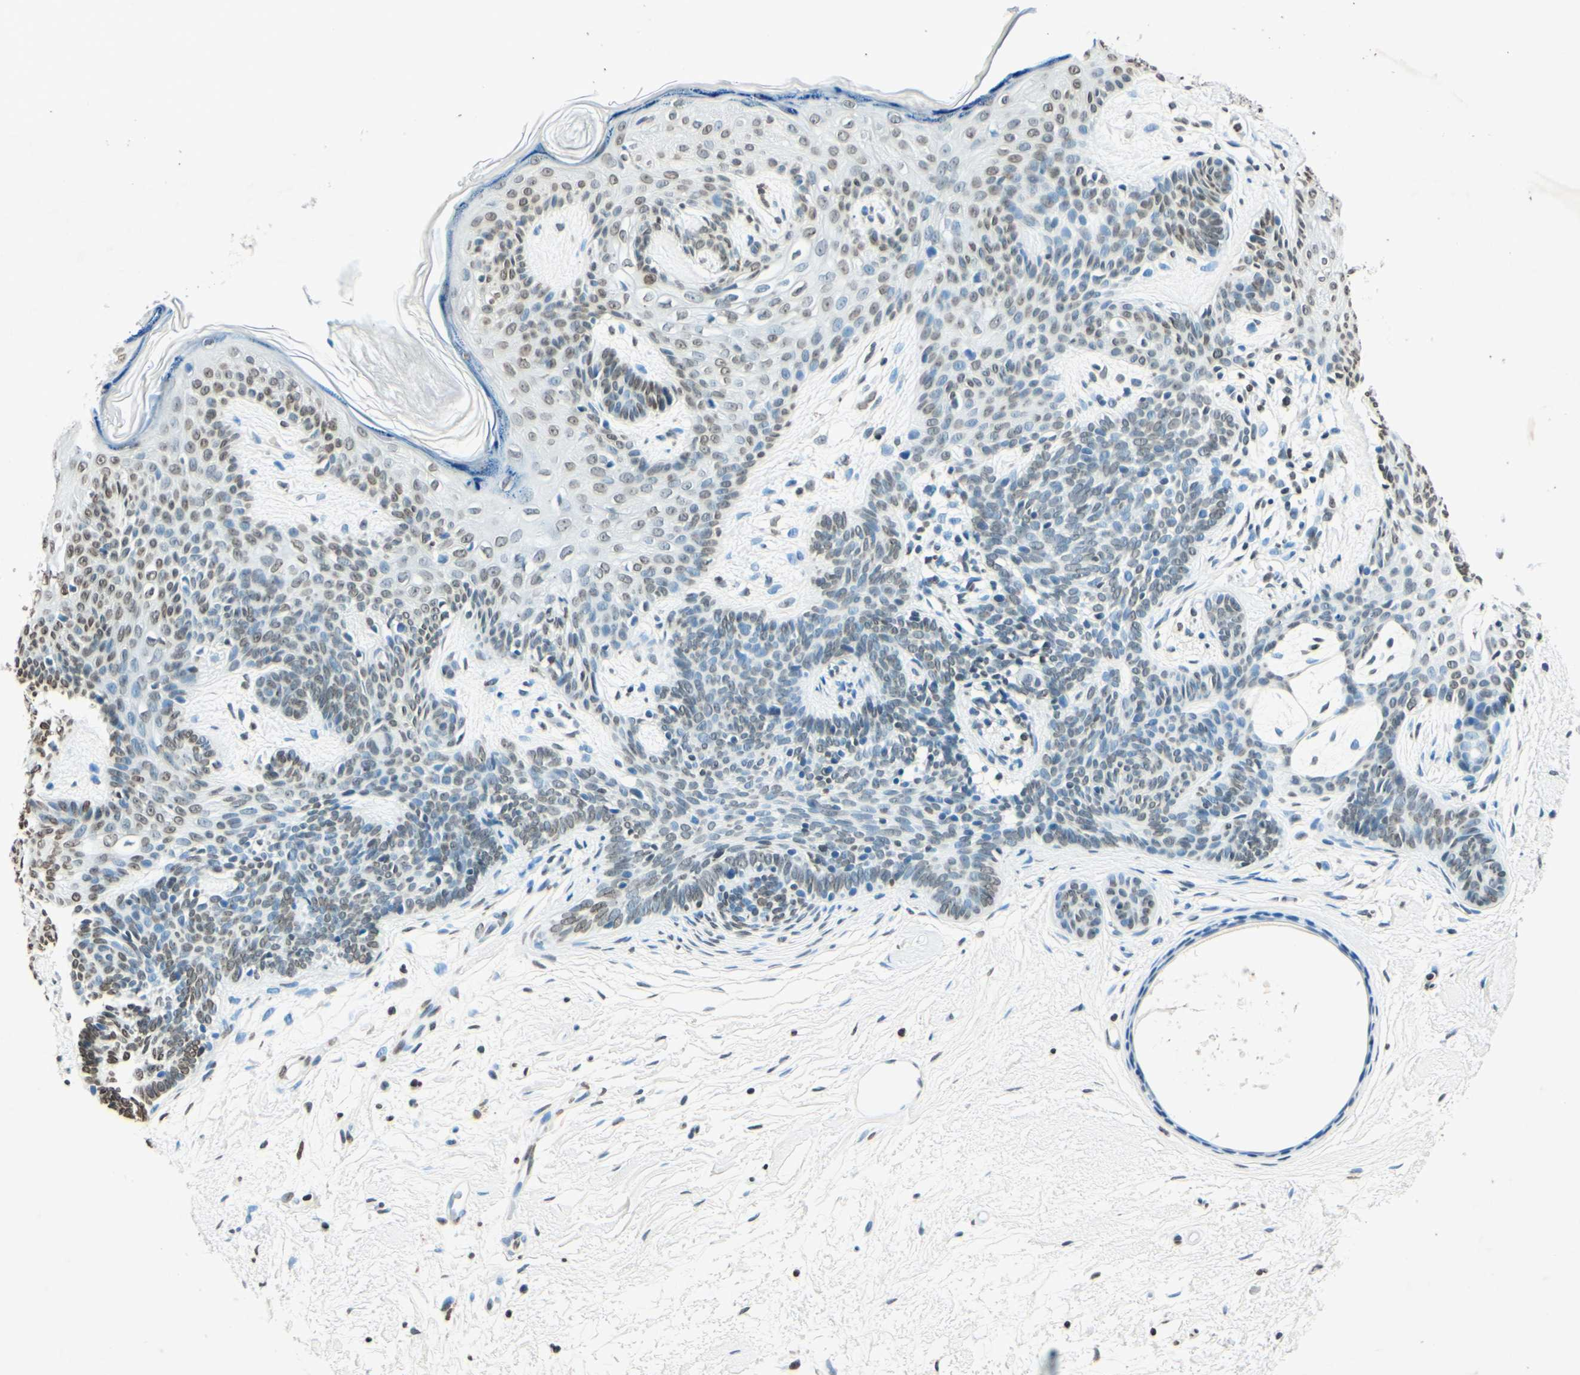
{"staining": {"intensity": "weak", "quantity": "<25%", "location": "nuclear"}, "tissue": "skin cancer", "cell_type": "Tumor cells", "image_type": "cancer", "snomed": [{"axis": "morphology", "description": "Developmental malformation"}, {"axis": "morphology", "description": "Basal cell carcinoma"}, {"axis": "topography", "description": "Skin"}], "caption": "The photomicrograph reveals no significant staining in tumor cells of basal cell carcinoma (skin).", "gene": "MSH2", "patient": {"sex": "female", "age": 62}}